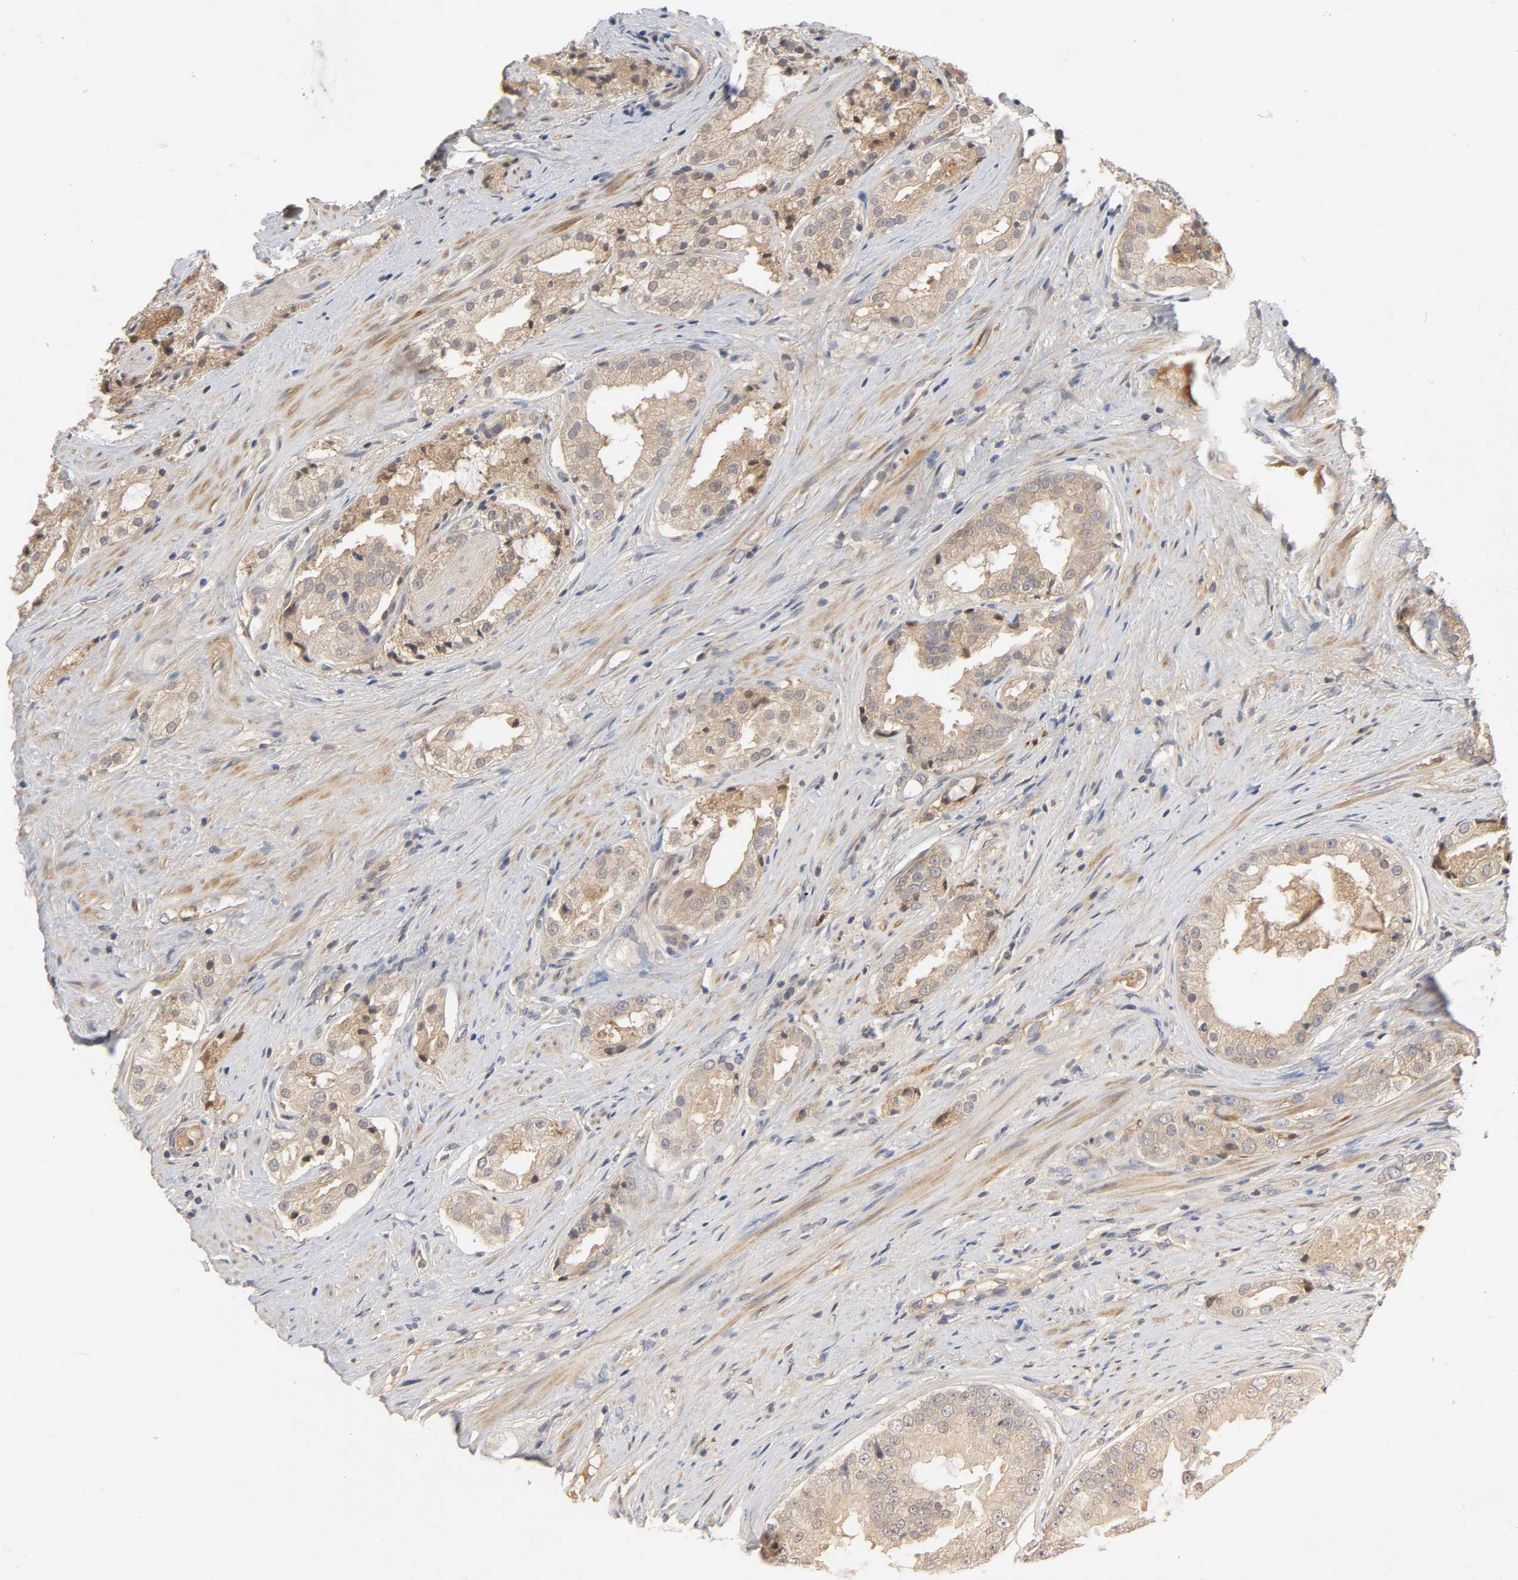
{"staining": {"intensity": "moderate", "quantity": ">75%", "location": "cytoplasmic/membranous"}, "tissue": "prostate cancer", "cell_type": "Tumor cells", "image_type": "cancer", "snomed": [{"axis": "morphology", "description": "Adenocarcinoma, High grade"}, {"axis": "topography", "description": "Prostate"}], "caption": "A brown stain highlights moderate cytoplasmic/membranous staining of a protein in human adenocarcinoma (high-grade) (prostate) tumor cells. The staining was performed using DAB, with brown indicating positive protein expression. Nuclei are stained blue with hematoxylin.", "gene": "CPB2", "patient": {"sex": "male", "age": 73}}